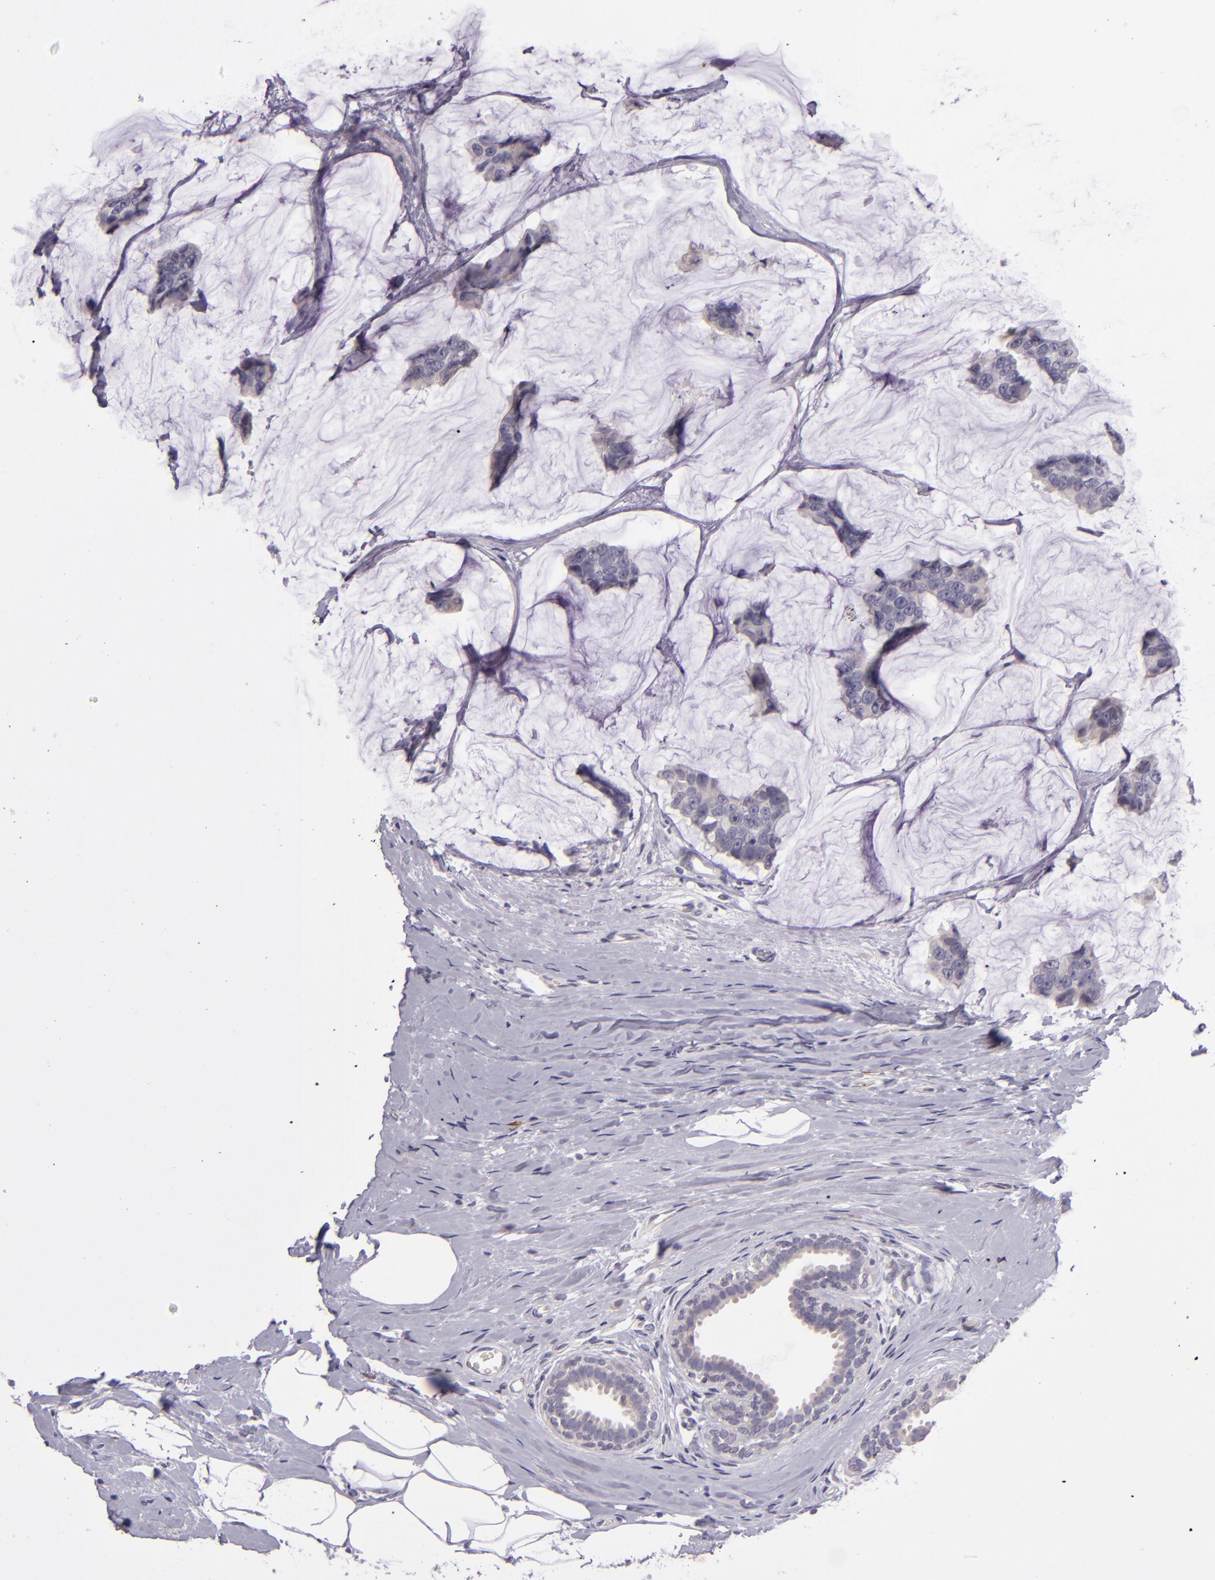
{"staining": {"intensity": "negative", "quantity": "none", "location": "none"}, "tissue": "breast cancer", "cell_type": "Tumor cells", "image_type": "cancer", "snomed": [{"axis": "morphology", "description": "Normal tissue, NOS"}, {"axis": "morphology", "description": "Duct carcinoma"}, {"axis": "topography", "description": "Breast"}], "caption": "Protein analysis of breast cancer (intraductal carcinoma) shows no significant positivity in tumor cells.", "gene": "SNCB", "patient": {"sex": "female", "age": 50}}